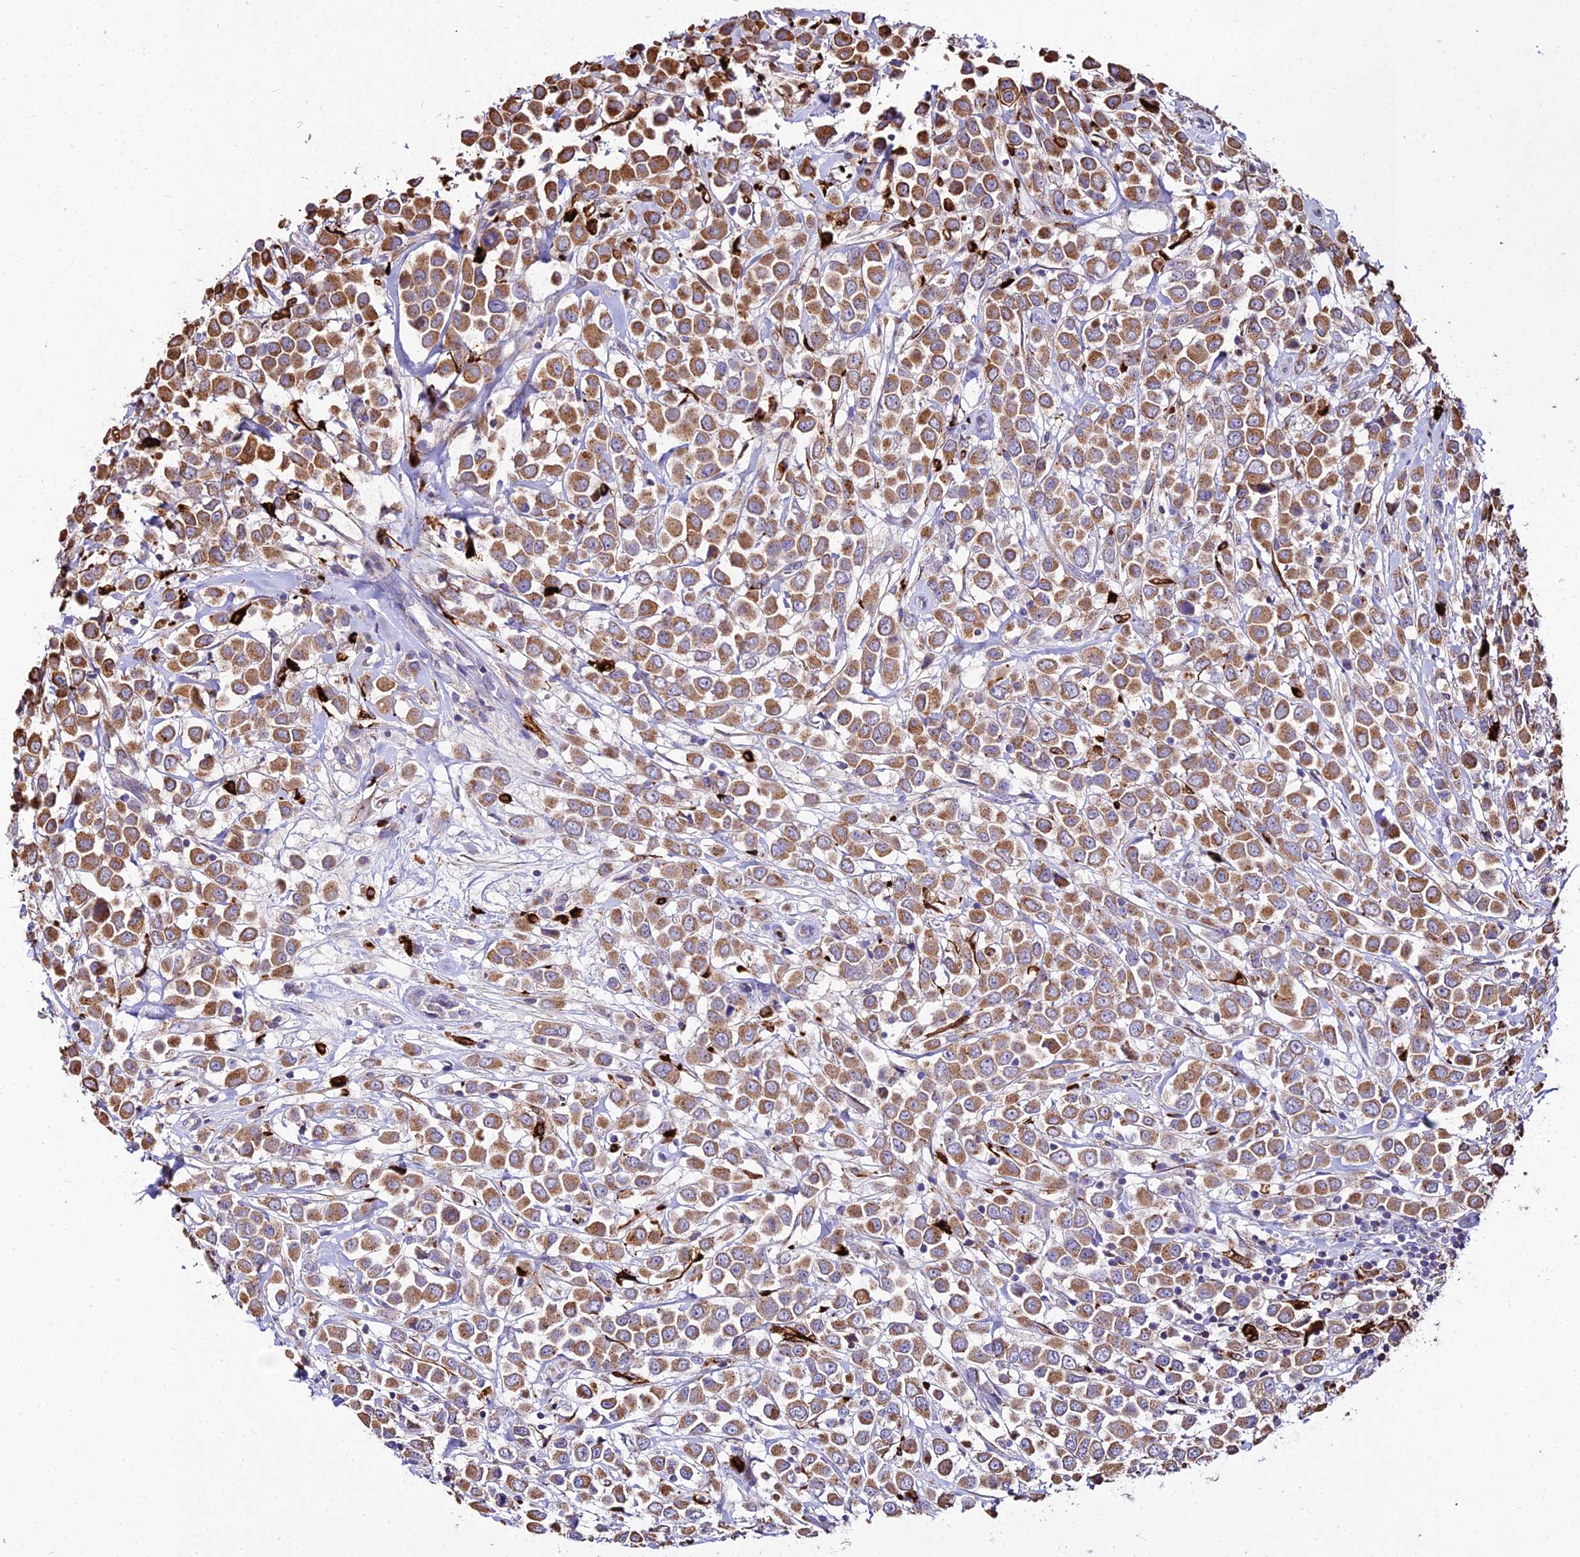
{"staining": {"intensity": "moderate", "quantity": ">75%", "location": "cytoplasmic/membranous"}, "tissue": "breast cancer", "cell_type": "Tumor cells", "image_type": "cancer", "snomed": [{"axis": "morphology", "description": "Duct carcinoma"}, {"axis": "topography", "description": "Breast"}], "caption": "A micrograph of human breast cancer (invasive ductal carcinoma) stained for a protein reveals moderate cytoplasmic/membranous brown staining in tumor cells.", "gene": "PEX19", "patient": {"sex": "female", "age": 61}}